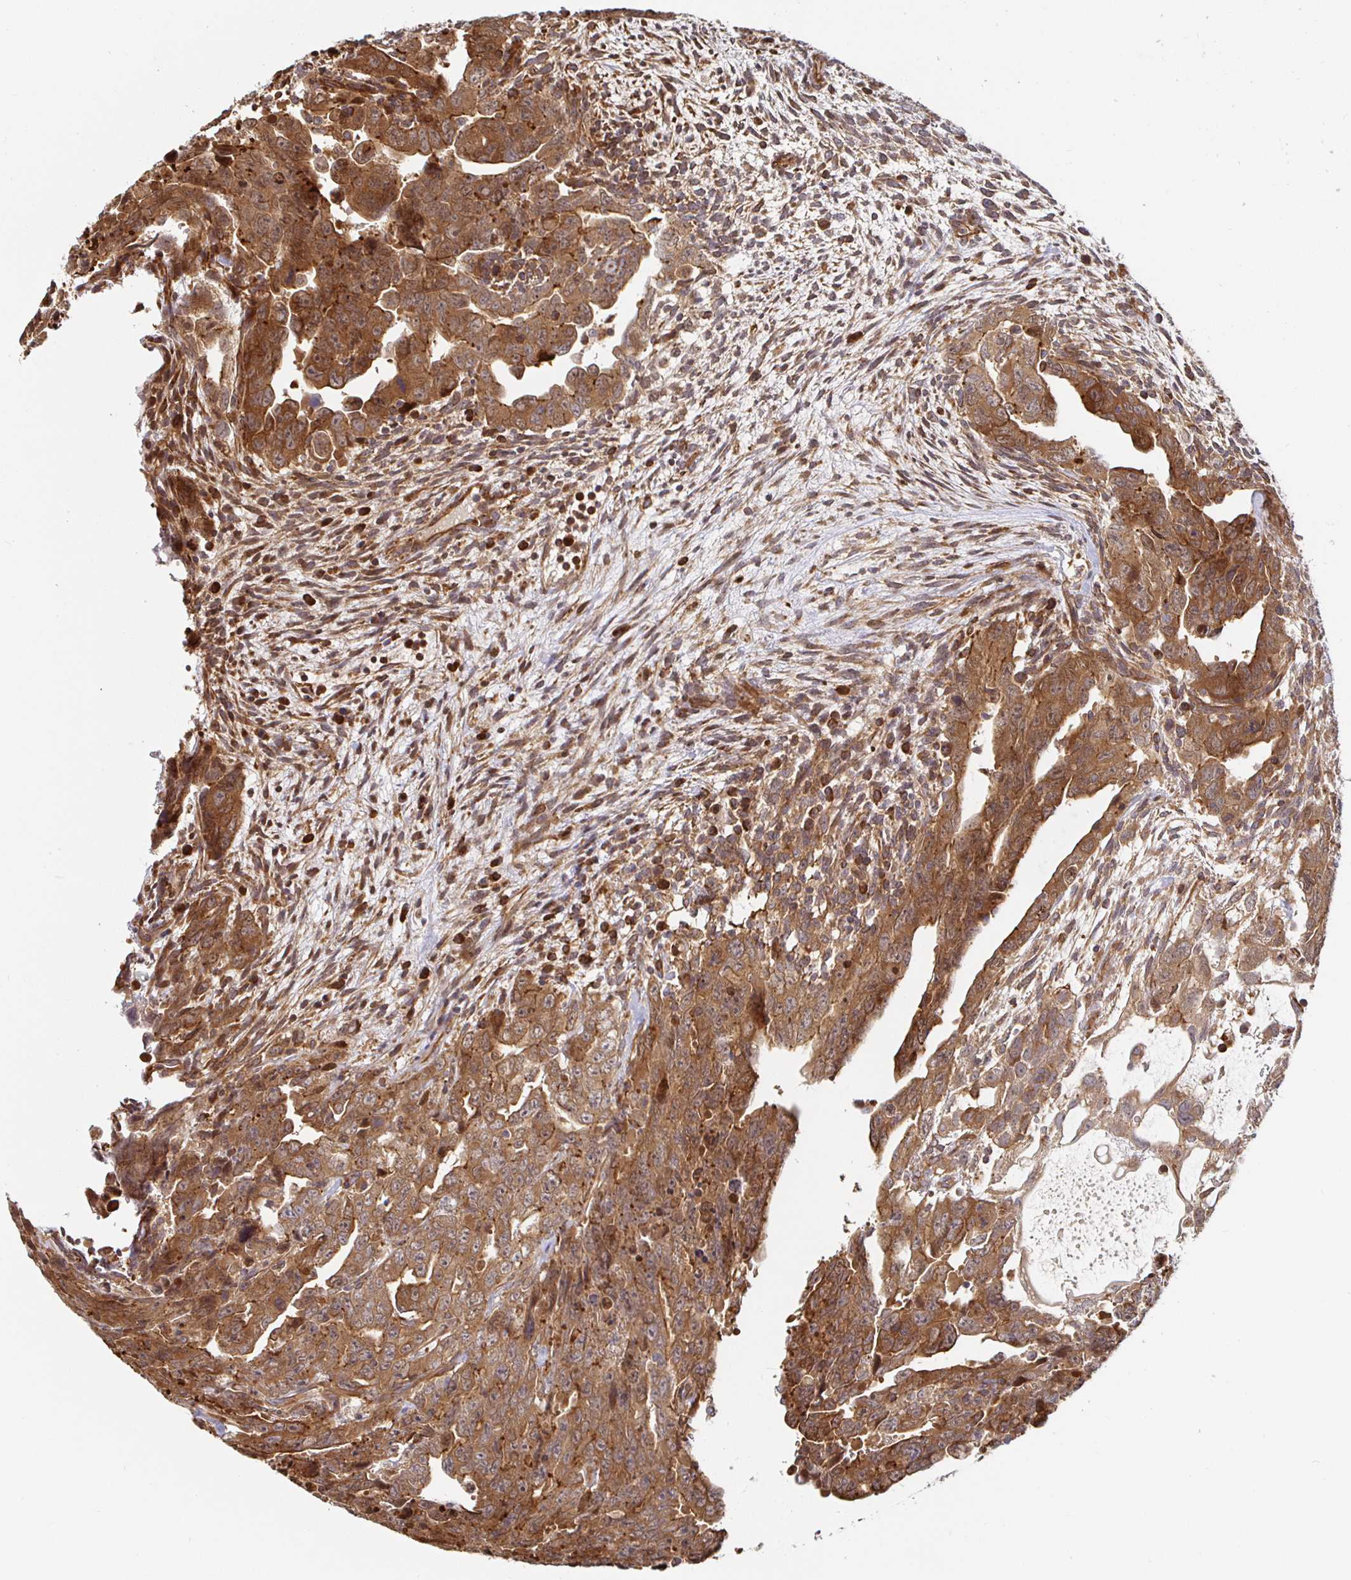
{"staining": {"intensity": "strong", "quantity": ">75%", "location": "cytoplasmic/membranous"}, "tissue": "testis cancer", "cell_type": "Tumor cells", "image_type": "cancer", "snomed": [{"axis": "morphology", "description": "Carcinoma, Embryonal, NOS"}, {"axis": "topography", "description": "Testis"}], "caption": "This image exhibits testis cancer (embryonal carcinoma) stained with IHC to label a protein in brown. The cytoplasmic/membranous of tumor cells show strong positivity for the protein. Nuclei are counter-stained blue.", "gene": "STRAP", "patient": {"sex": "male", "age": 24}}